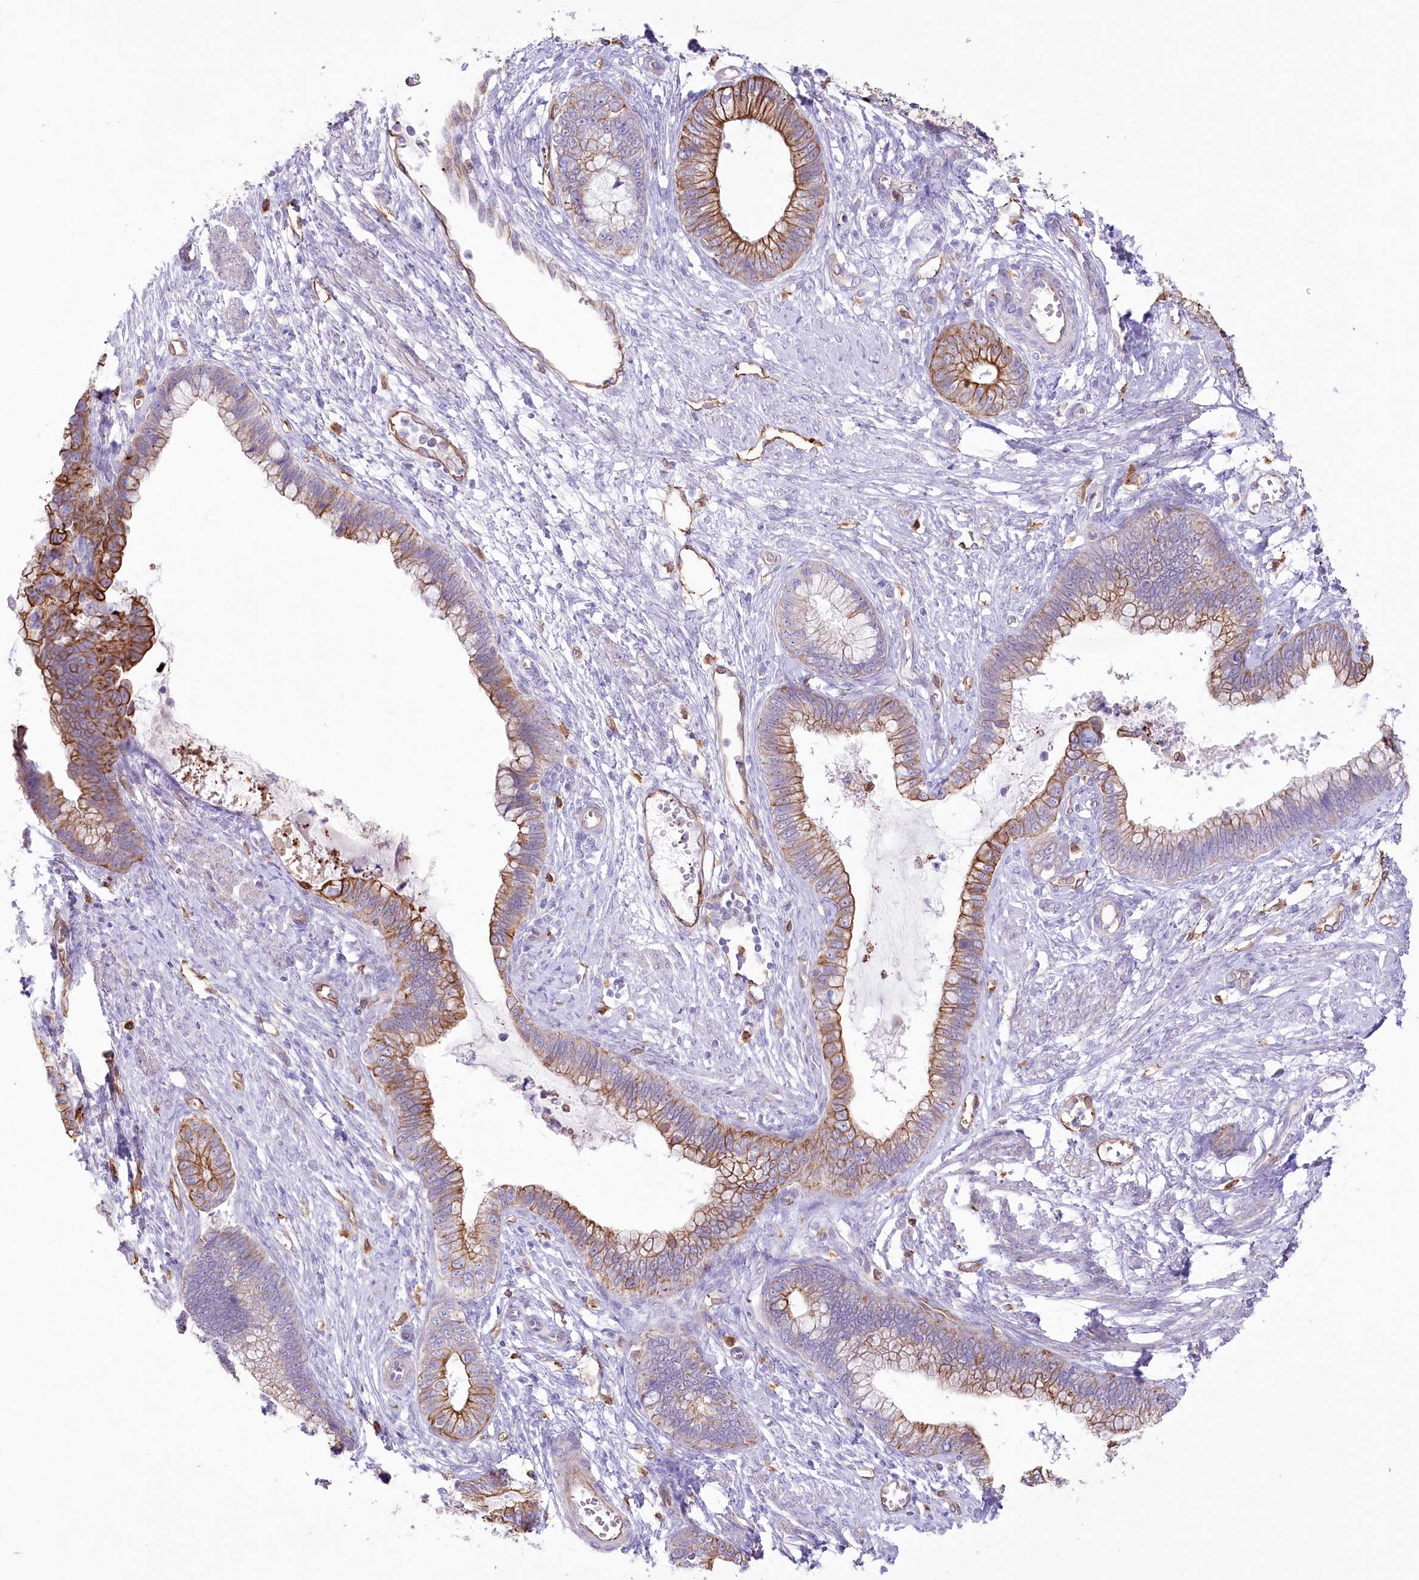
{"staining": {"intensity": "moderate", "quantity": ">75%", "location": "cytoplasmic/membranous"}, "tissue": "cervical cancer", "cell_type": "Tumor cells", "image_type": "cancer", "snomed": [{"axis": "morphology", "description": "Adenocarcinoma, NOS"}, {"axis": "topography", "description": "Cervix"}], "caption": "The immunohistochemical stain shows moderate cytoplasmic/membranous positivity in tumor cells of cervical cancer tissue.", "gene": "SLC39A10", "patient": {"sex": "female", "age": 44}}